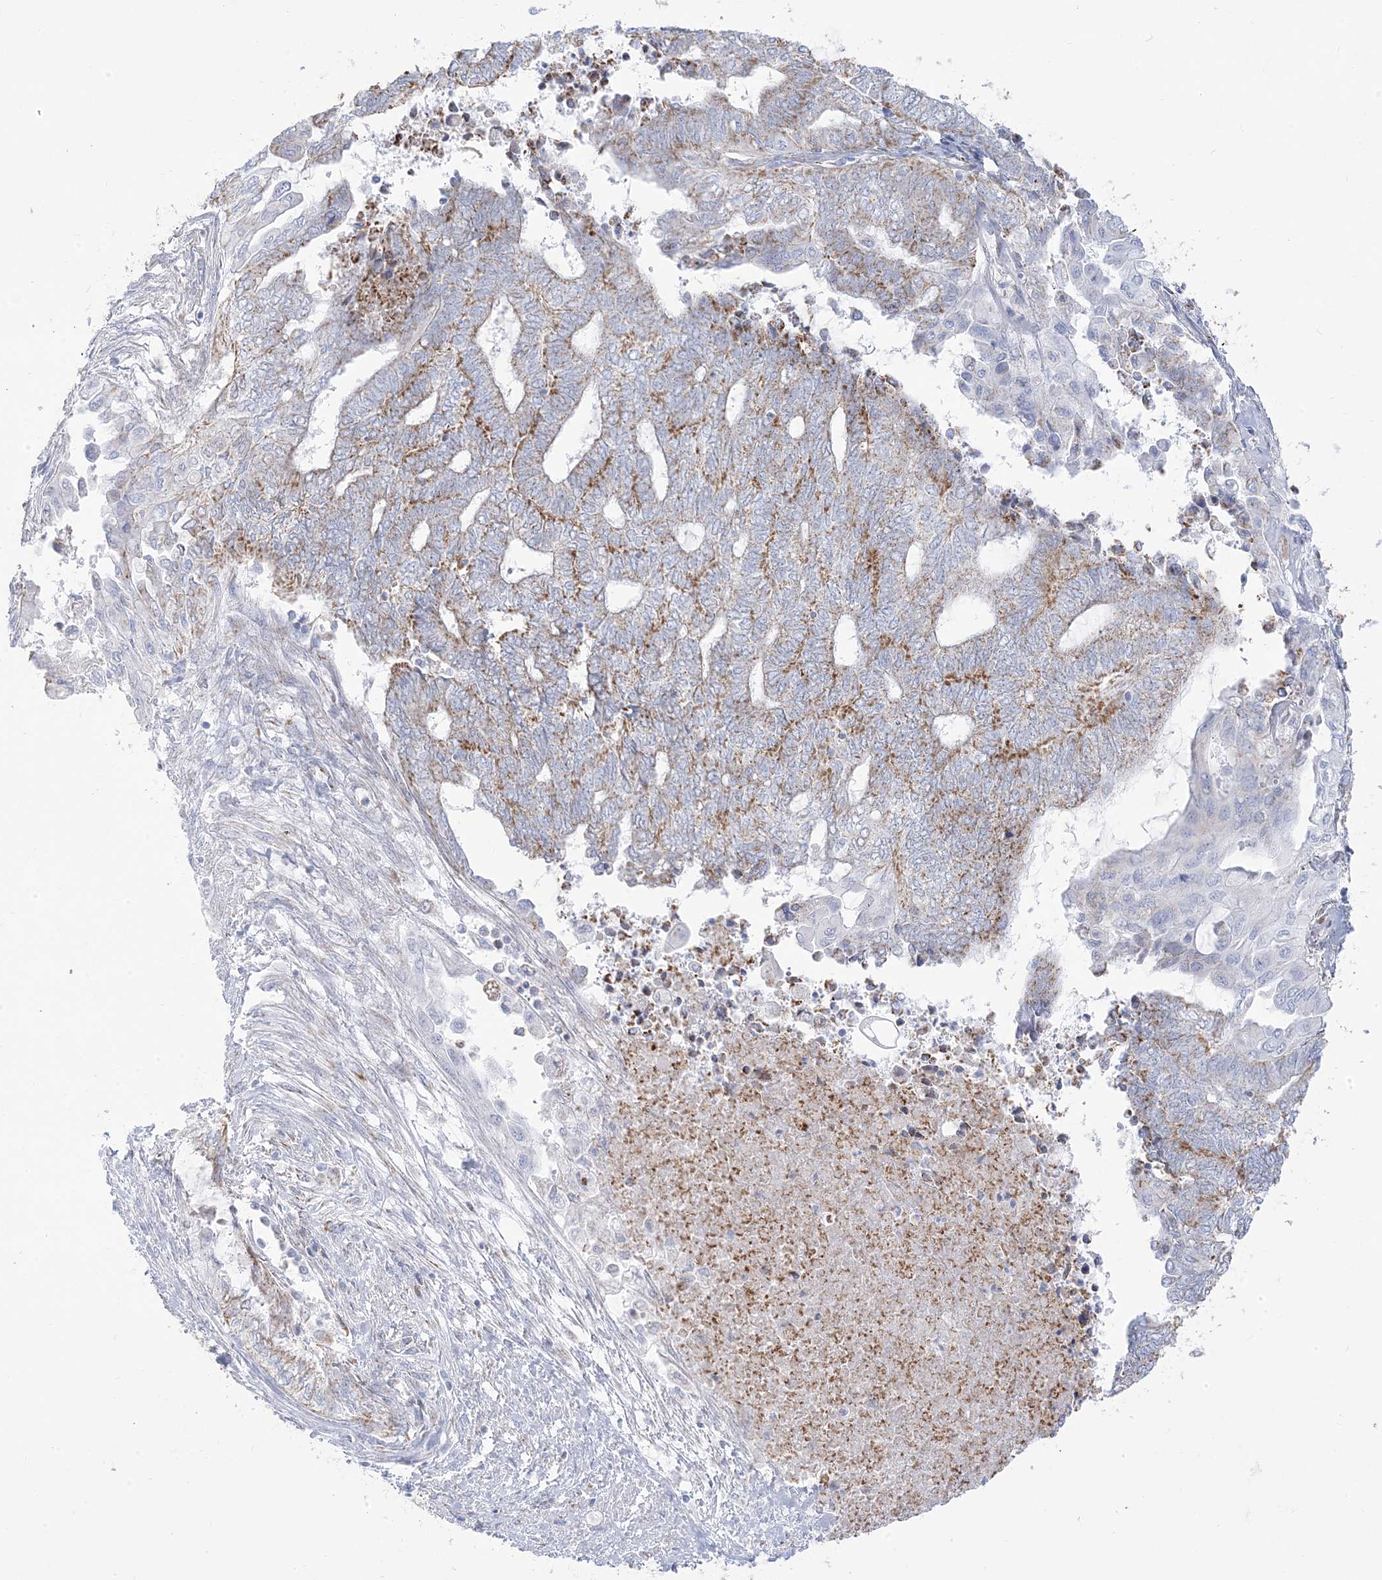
{"staining": {"intensity": "moderate", "quantity": "25%-75%", "location": "cytoplasmic/membranous"}, "tissue": "endometrial cancer", "cell_type": "Tumor cells", "image_type": "cancer", "snomed": [{"axis": "morphology", "description": "Adenocarcinoma, NOS"}, {"axis": "topography", "description": "Uterus"}, {"axis": "topography", "description": "Endometrium"}], "caption": "Immunohistochemical staining of human adenocarcinoma (endometrial) exhibits medium levels of moderate cytoplasmic/membranous protein positivity in about 25%-75% of tumor cells.", "gene": "PCCB", "patient": {"sex": "female", "age": 70}}